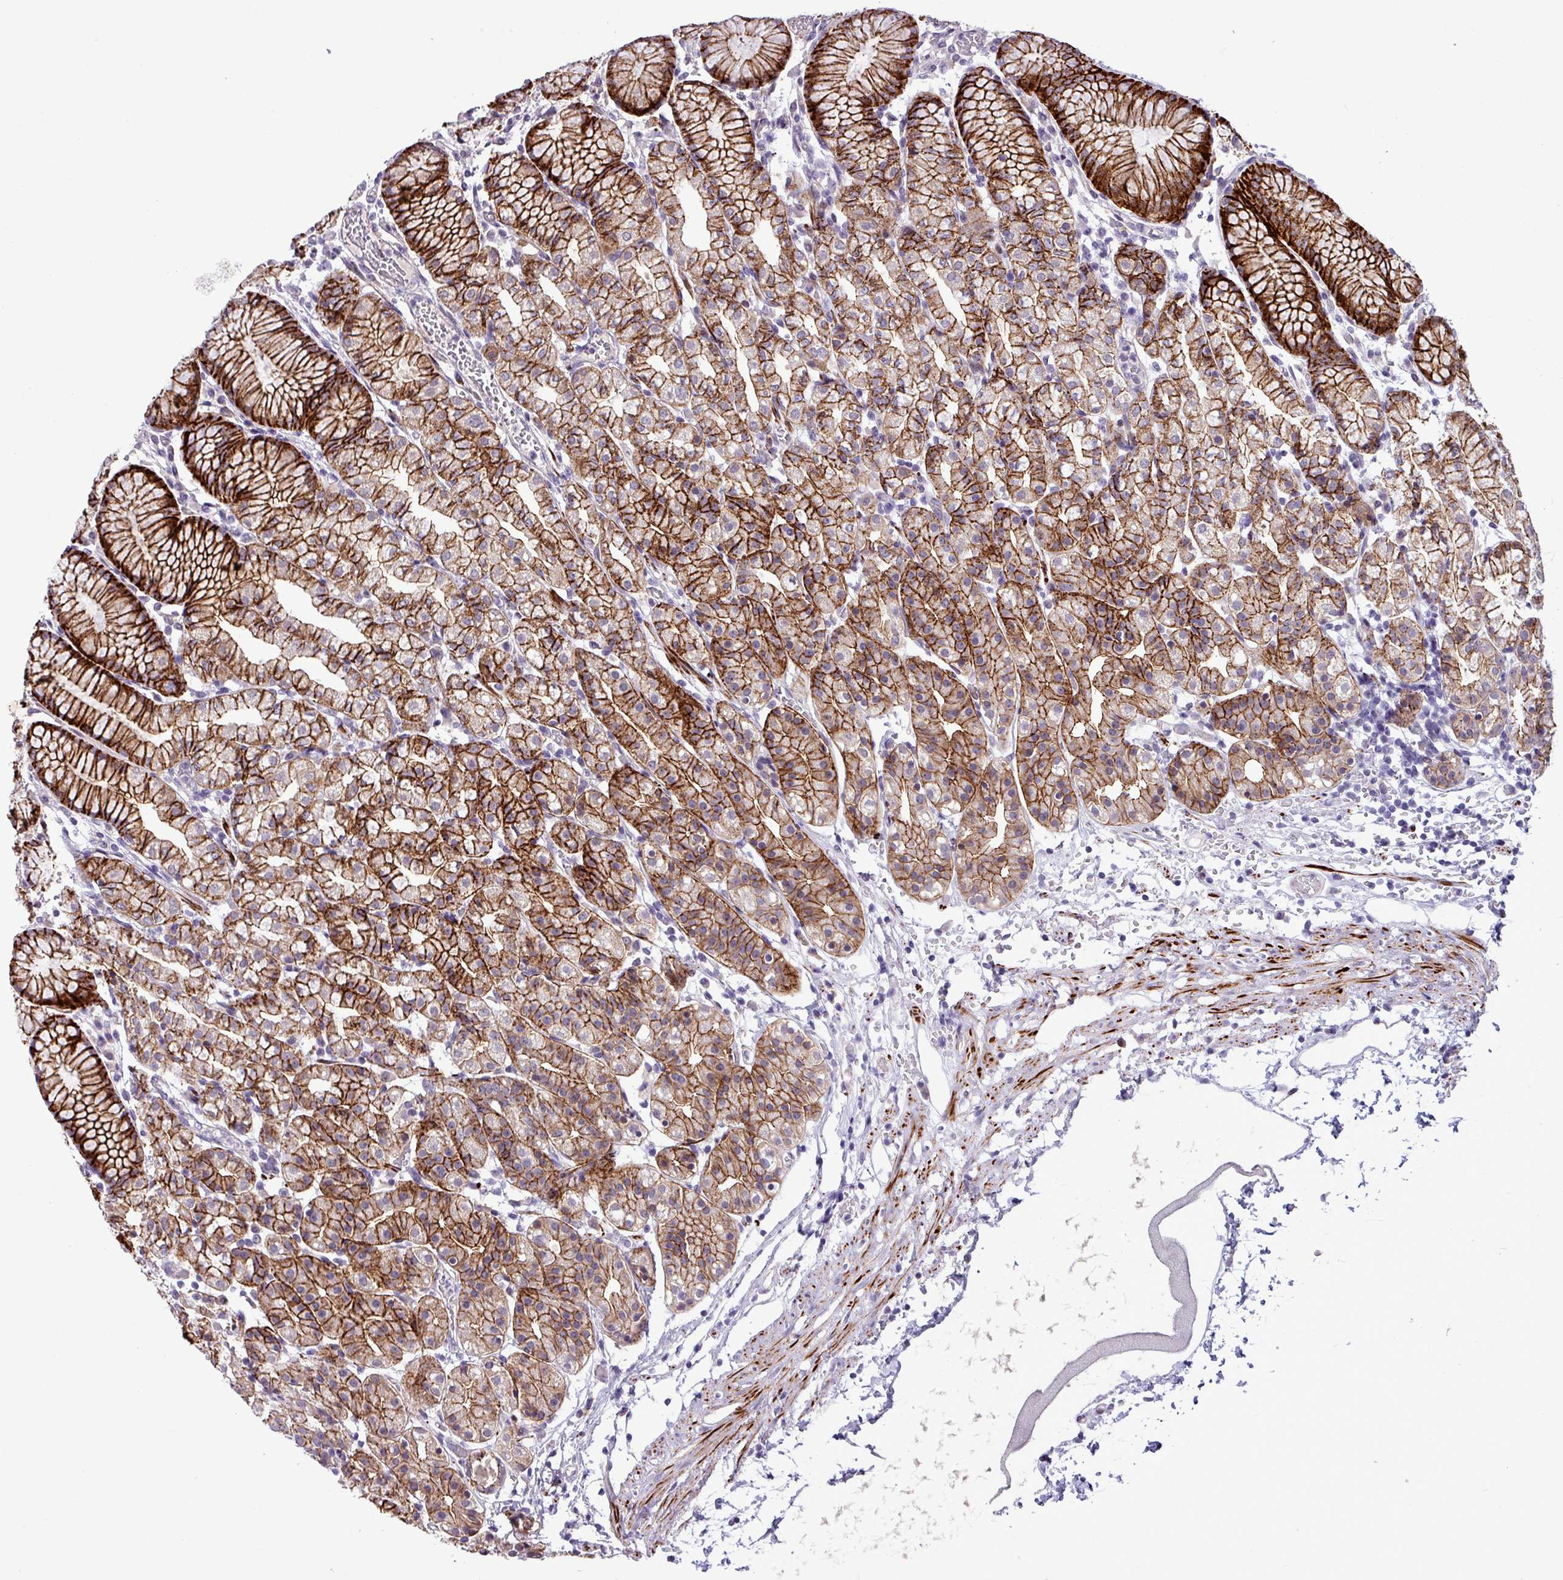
{"staining": {"intensity": "strong", "quantity": "25%-75%", "location": "cytoplasmic/membranous"}, "tissue": "stomach", "cell_type": "Glandular cells", "image_type": "normal", "snomed": [{"axis": "morphology", "description": "Normal tissue, NOS"}, {"axis": "topography", "description": "Stomach"}], "caption": "DAB (3,3'-diaminobenzidine) immunohistochemical staining of normal stomach shows strong cytoplasmic/membranous protein expression in about 25%-75% of glandular cells.", "gene": "RIPPLY1", "patient": {"sex": "female", "age": 57}}